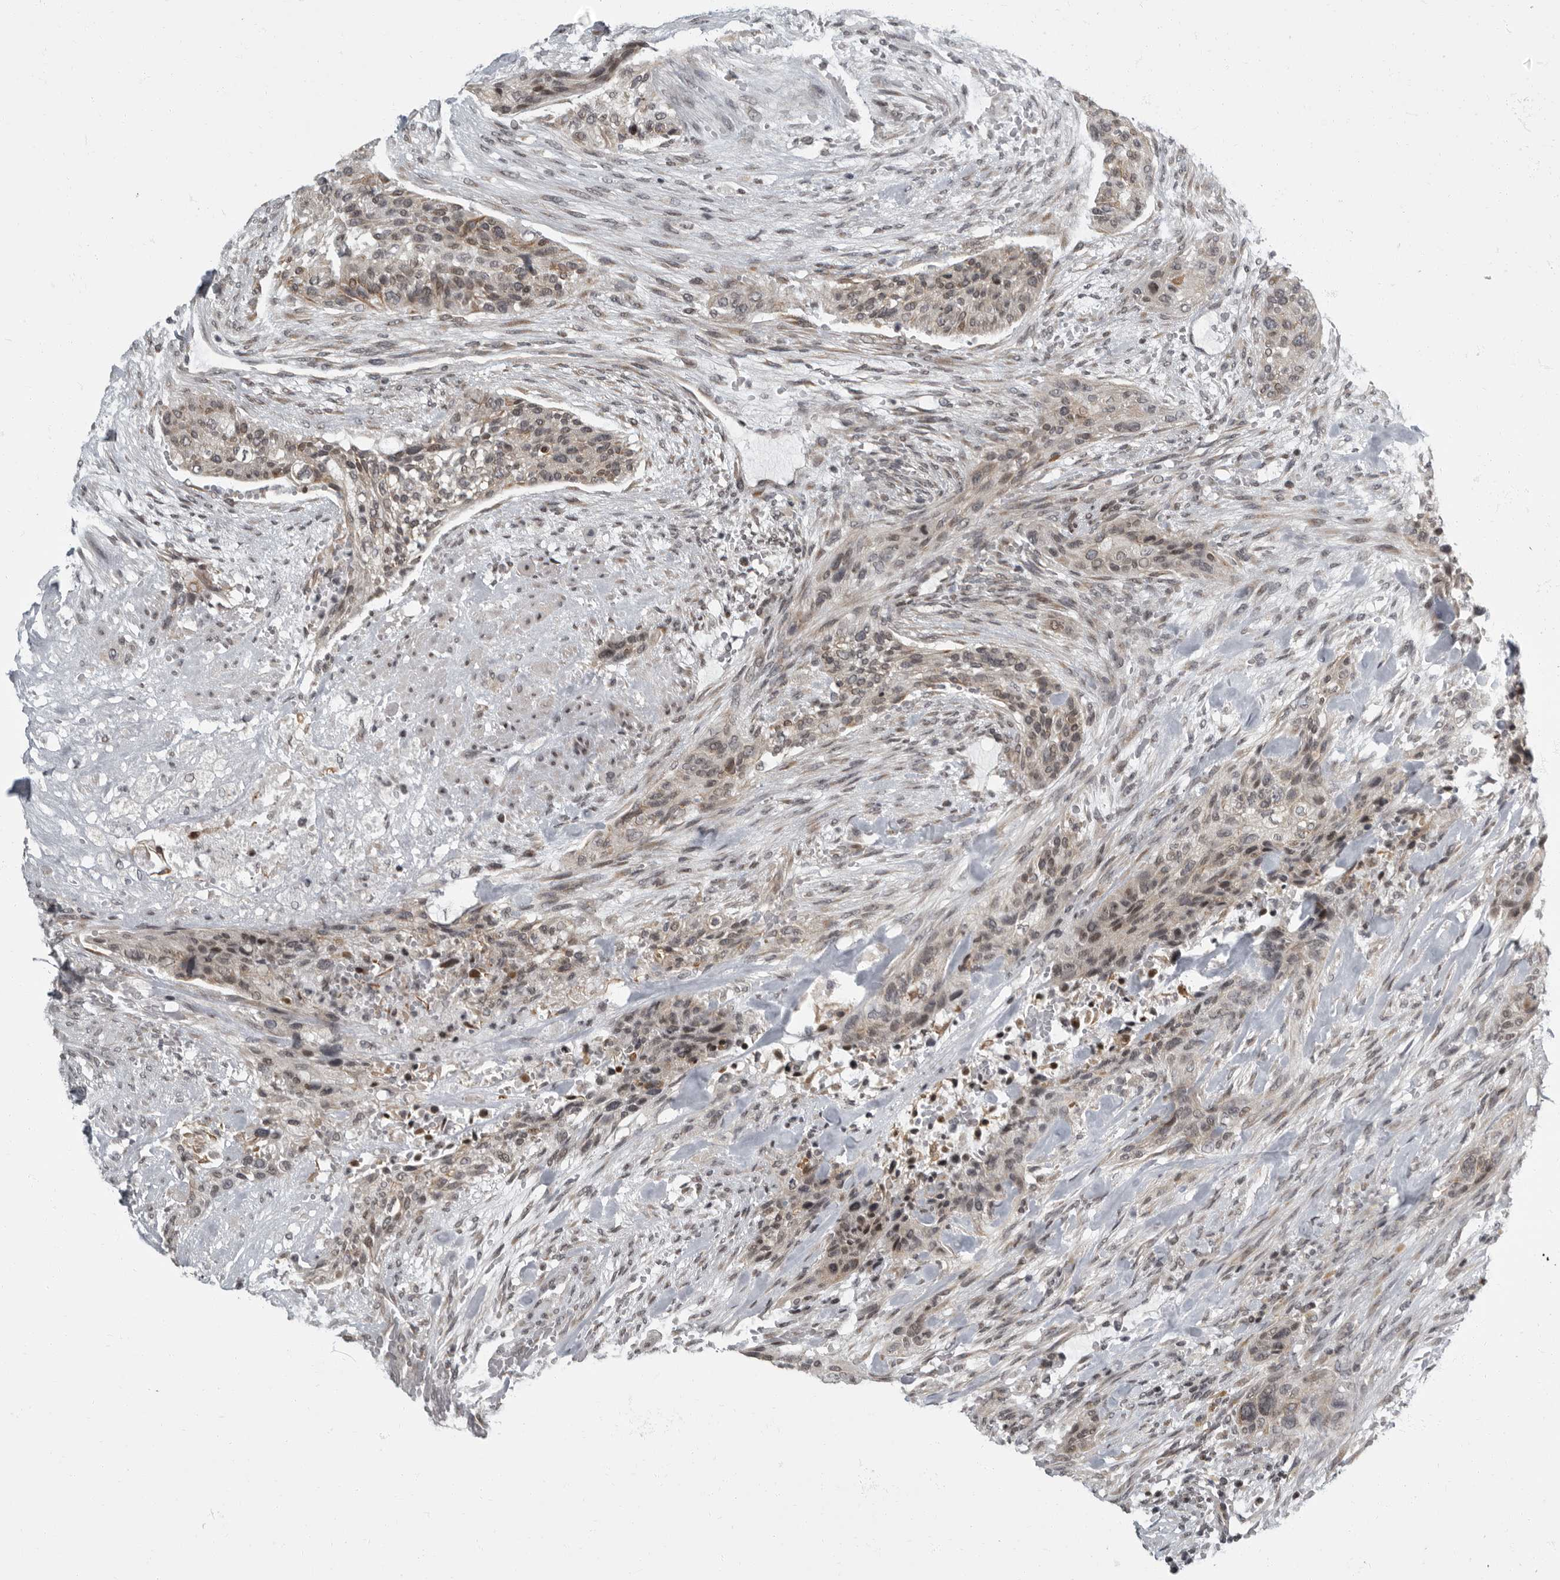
{"staining": {"intensity": "weak", "quantity": ">75%", "location": "cytoplasmic/membranous,nuclear"}, "tissue": "urothelial cancer", "cell_type": "Tumor cells", "image_type": "cancer", "snomed": [{"axis": "morphology", "description": "Urothelial carcinoma, High grade"}, {"axis": "topography", "description": "Urinary bladder"}], "caption": "High-grade urothelial carcinoma was stained to show a protein in brown. There is low levels of weak cytoplasmic/membranous and nuclear positivity in approximately >75% of tumor cells.", "gene": "EVI5", "patient": {"sex": "male", "age": 35}}